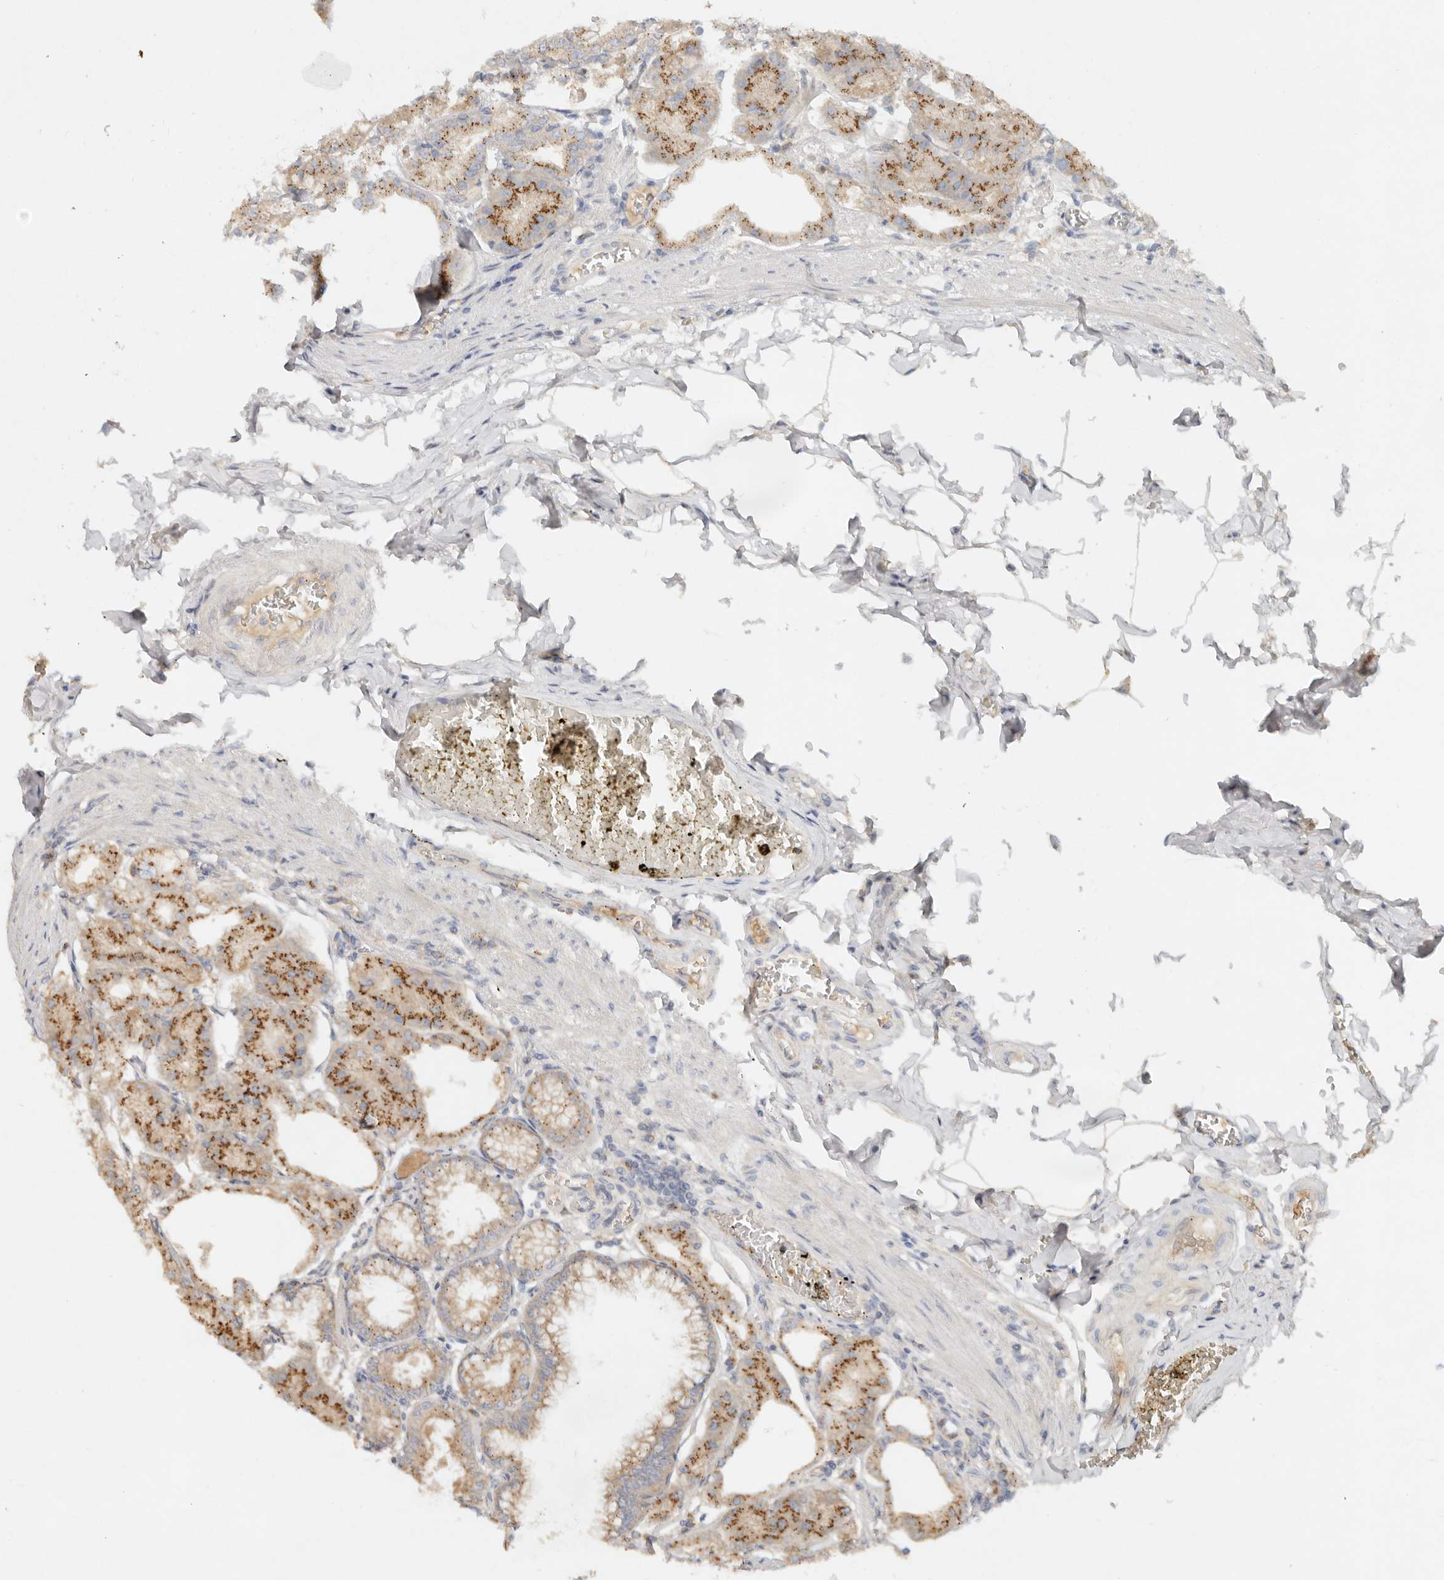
{"staining": {"intensity": "moderate", "quantity": ">75%", "location": "cytoplasmic/membranous"}, "tissue": "stomach", "cell_type": "Glandular cells", "image_type": "normal", "snomed": [{"axis": "morphology", "description": "Normal tissue, NOS"}, {"axis": "topography", "description": "Stomach, lower"}], "caption": "This photomicrograph exhibits immunohistochemistry staining of unremarkable stomach, with medium moderate cytoplasmic/membranous positivity in about >75% of glandular cells.", "gene": "HECTD3", "patient": {"sex": "male", "age": 71}}